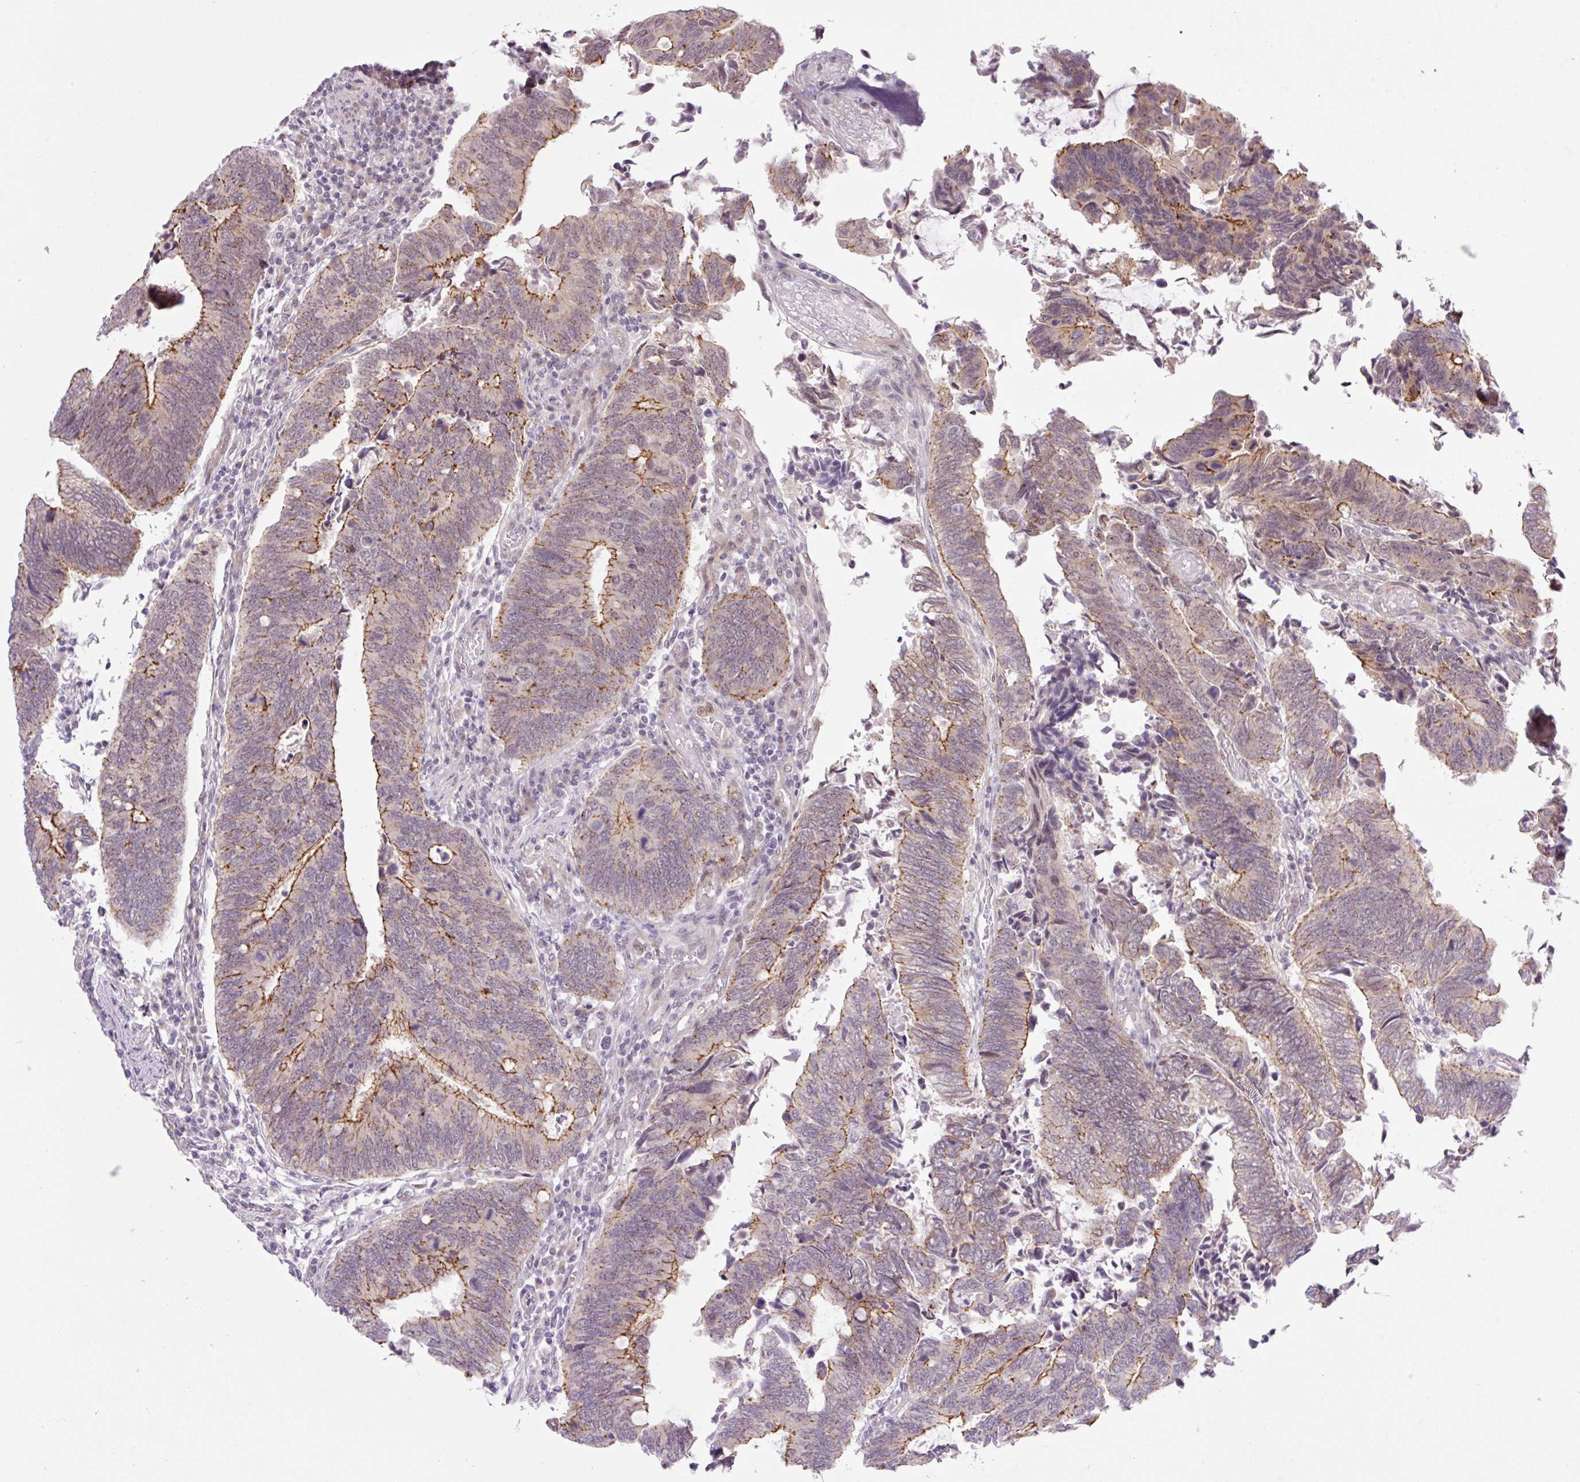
{"staining": {"intensity": "moderate", "quantity": ">75%", "location": "cytoplasmic/membranous"}, "tissue": "colorectal cancer", "cell_type": "Tumor cells", "image_type": "cancer", "snomed": [{"axis": "morphology", "description": "Adenocarcinoma, NOS"}, {"axis": "topography", "description": "Colon"}], "caption": "This image demonstrates colorectal adenocarcinoma stained with immunohistochemistry to label a protein in brown. The cytoplasmic/membranous of tumor cells show moderate positivity for the protein. Nuclei are counter-stained blue.", "gene": "ICE1", "patient": {"sex": "male", "age": 87}}